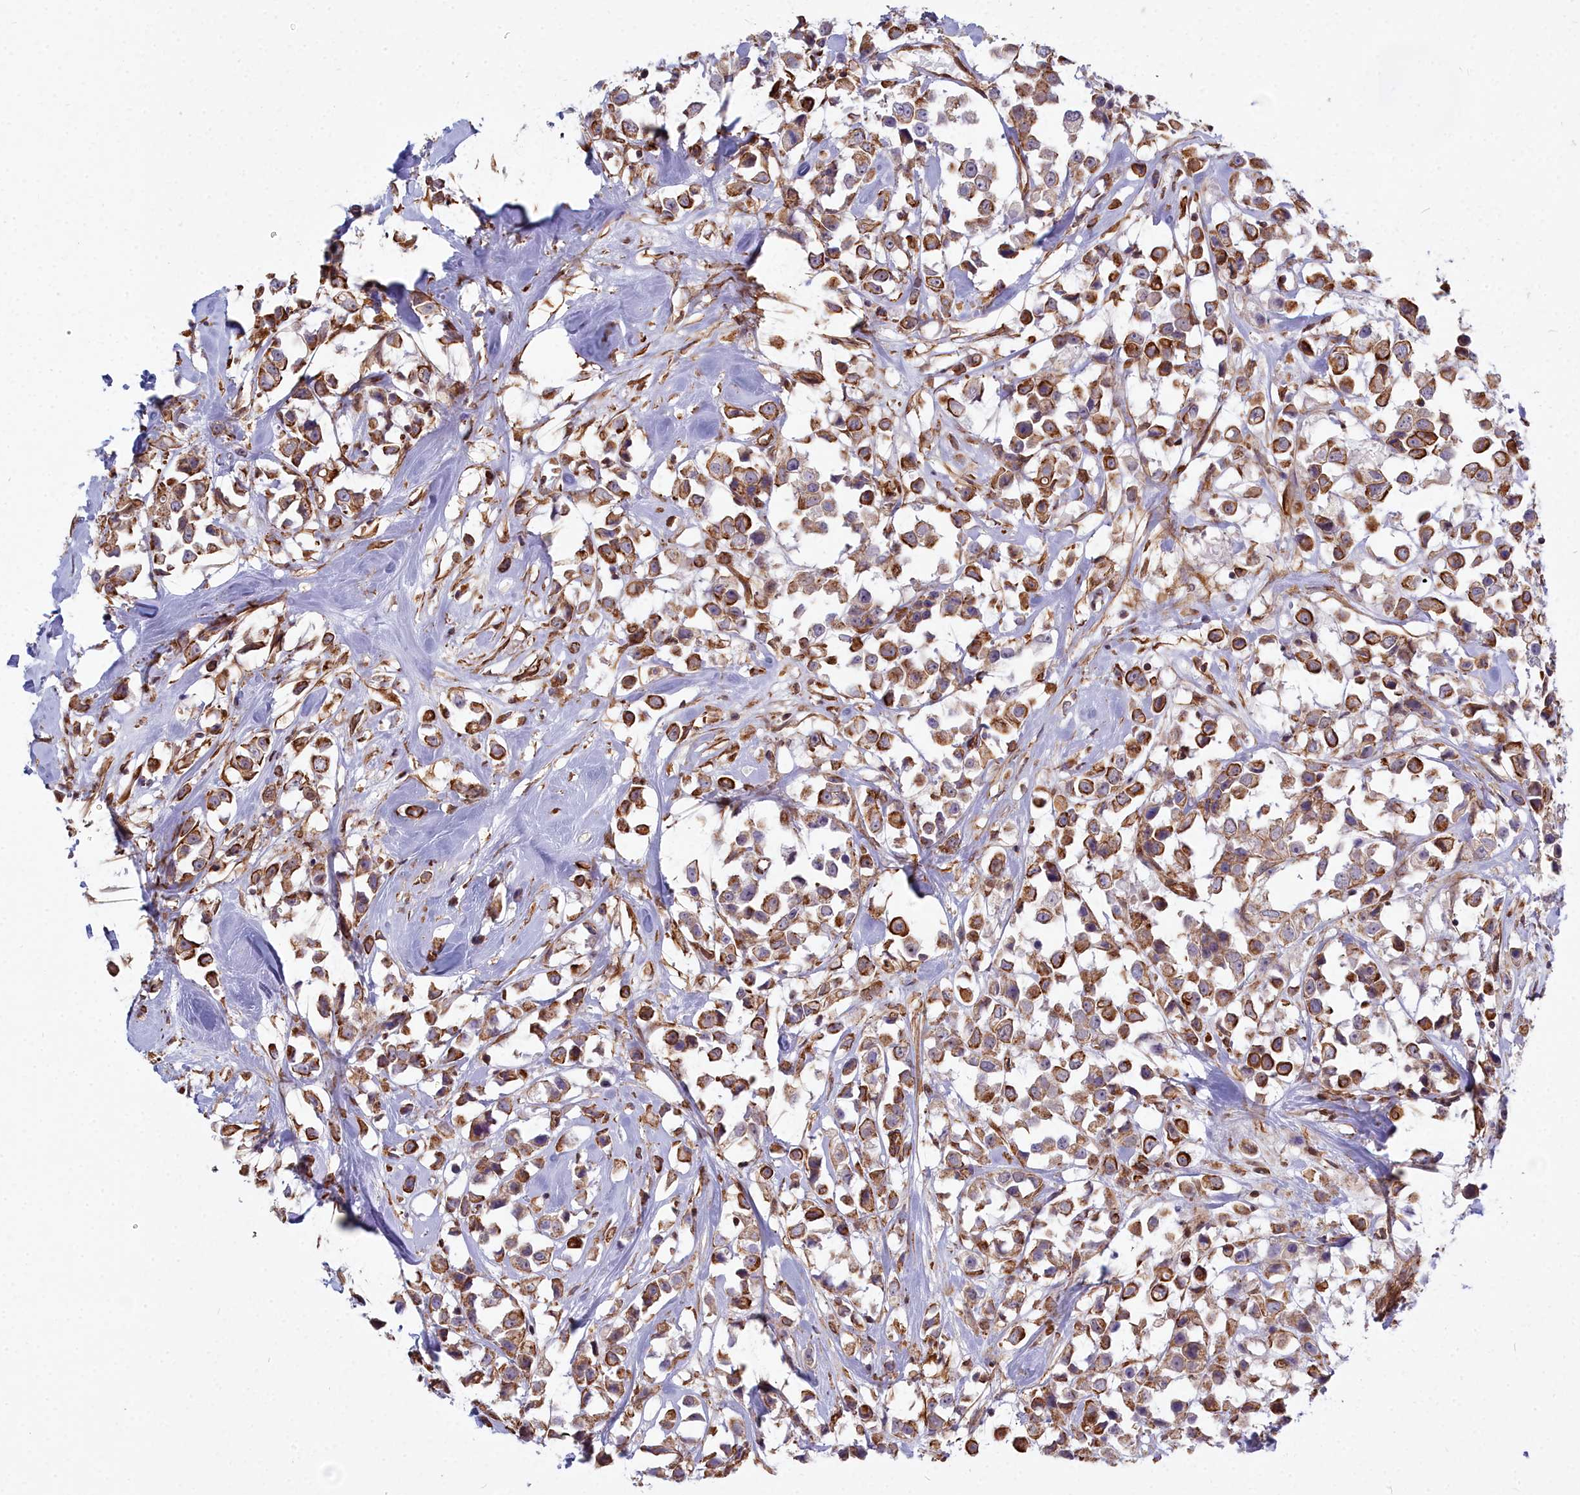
{"staining": {"intensity": "moderate", "quantity": ">75%", "location": "cytoplasmic/membranous"}, "tissue": "breast cancer", "cell_type": "Tumor cells", "image_type": "cancer", "snomed": [{"axis": "morphology", "description": "Duct carcinoma"}, {"axis": "topography", "description": "Breast"}], "caption": "Breast cancer (invasive ductal carcinoma) tissue reveals moderate cytoplasmic/membranous positivity in about >75% of tumor cells", "gene": "YJU2", "patient": {"sex": "female", "age": 61}}